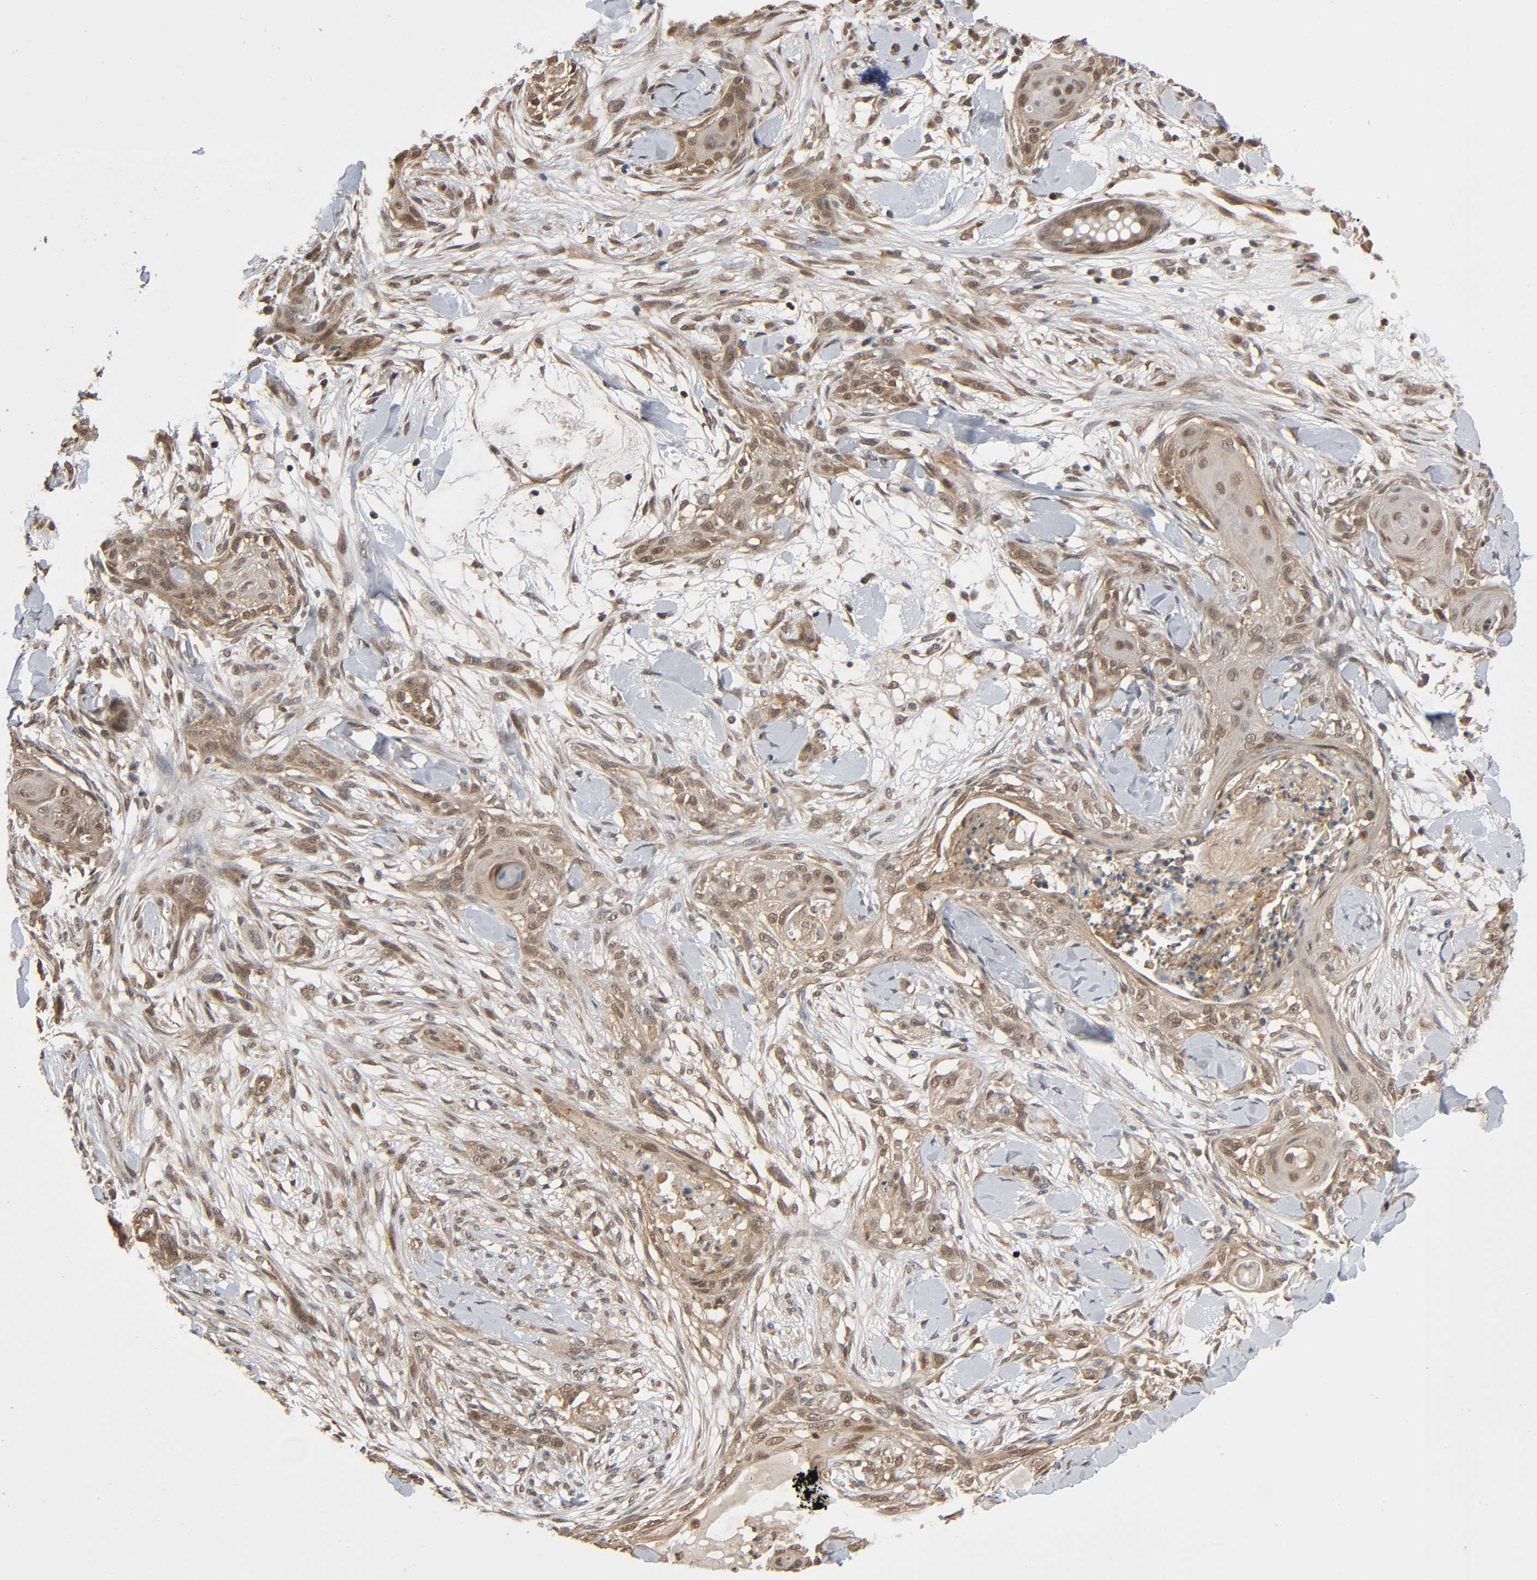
{"staining": {"intensity": "weak", "quantity": ">75%", "location": "cytoplasmic/membranous,nuclear"}, "tissue": "skin cancer", "cell_type": "Tumor cells", "image_type": "cancer", "snomed": [{"axis": "morphology", "description": "Squamous cell carcinoma, NOS"}, {"axis": "topography", "description": "Skin"}], "caption": "Skin cancer (squamous cell carcinoma) tissue exhibits weak cytoplasmic/membranous and nuclear staining in about >75% of tumor cells", "gene": "NEDD8", "patient": {"sex": "female", "age": 59}}